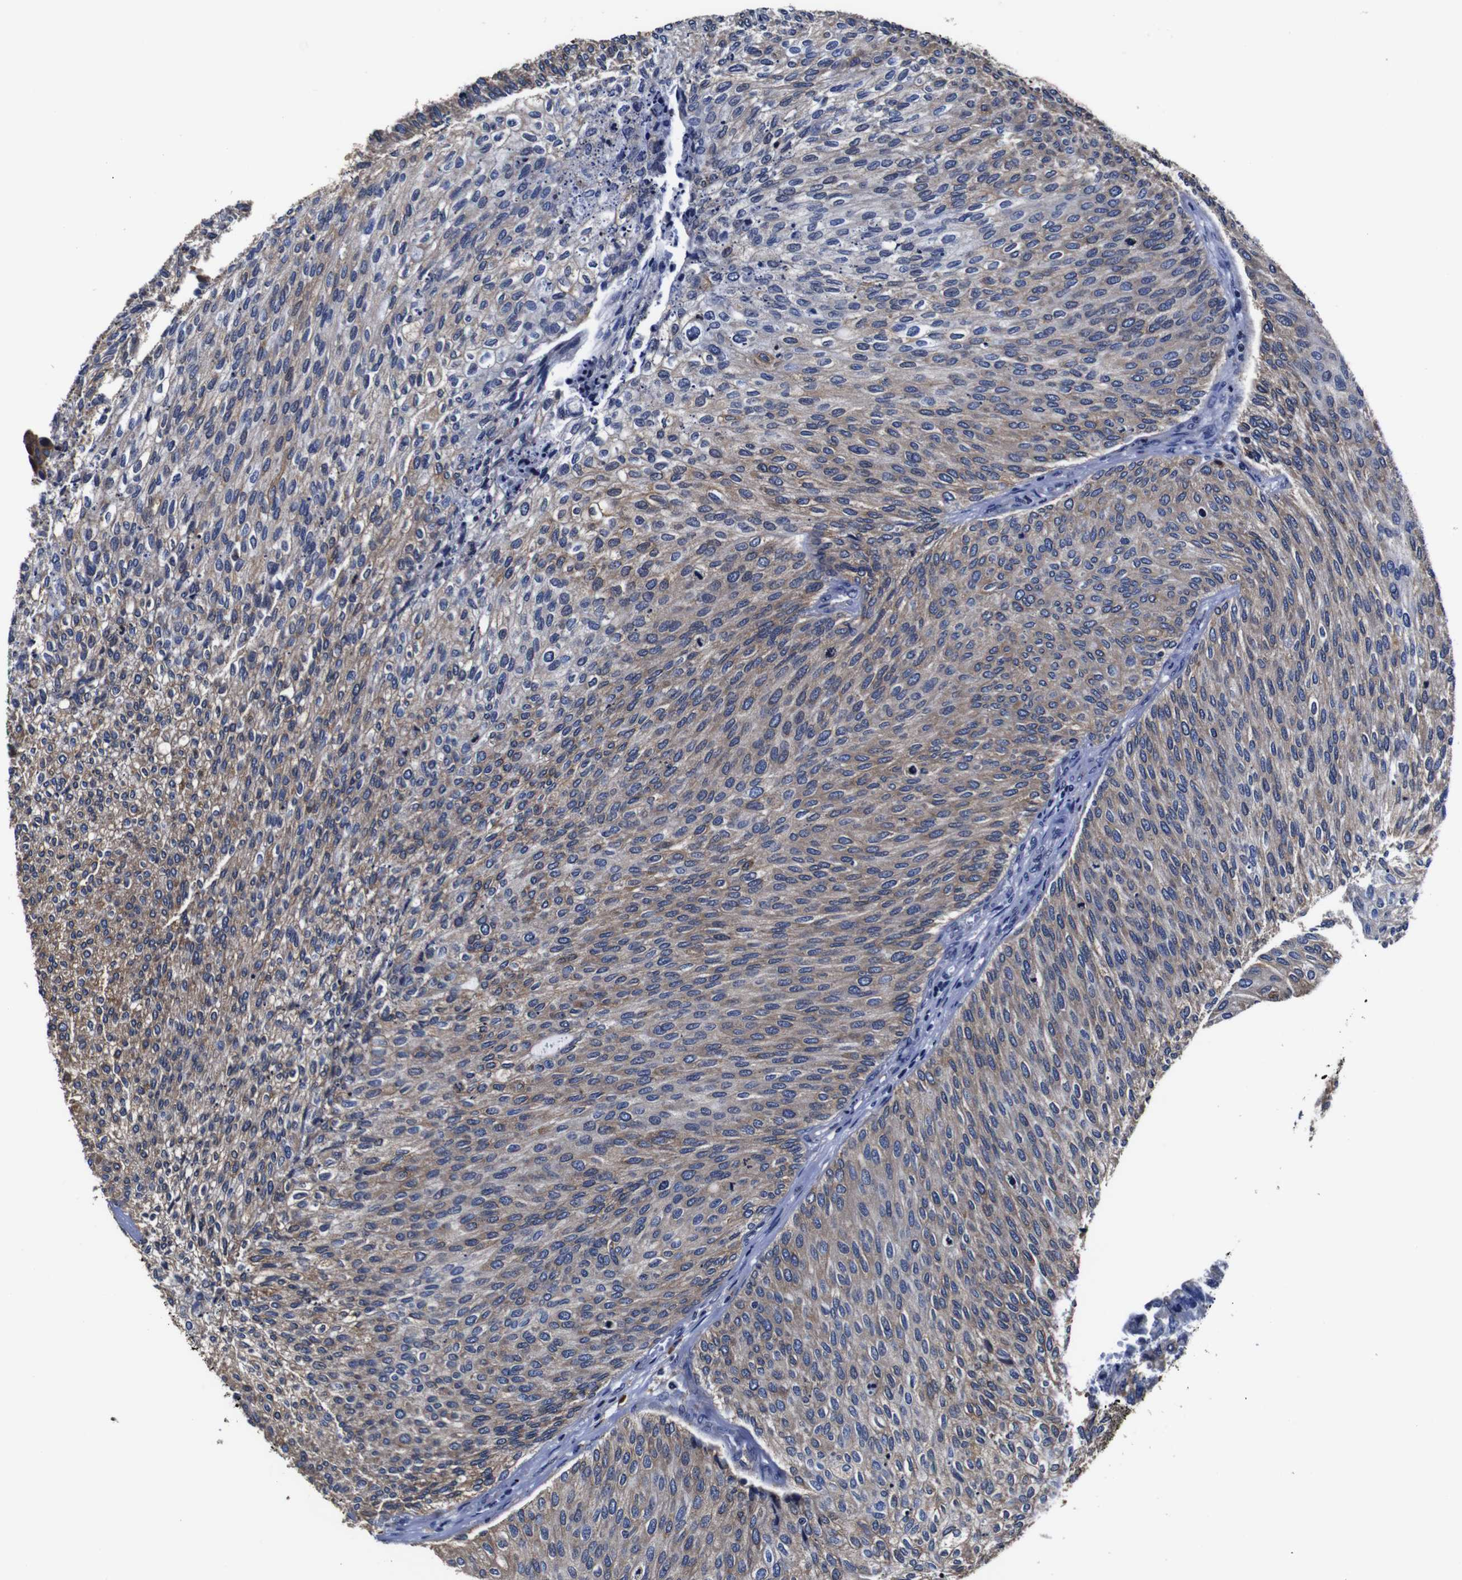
{"staining": {"intensity": "moderate", "quantity": "<25%", "location": "cytoplasmic/membranous"}, "tissue": "urothelial cancer", "cell_type": "Tumor cells", "image_type": "cancer", "snomed": [{"axis": "morphology", "description": "Urothelial carcinoma, Low grade"}, {"axis": "topography", "description": "Urinary bladder"}], "caption": "About <25% of tumor cells in low-grade urothelial carcinoma demonstrate moderate cytoplasmic/membranous protein staining as visualized by brown immunohistochemical staining.", "gene": "PPIB", "patient": {"sex": "female", "age": 79}}